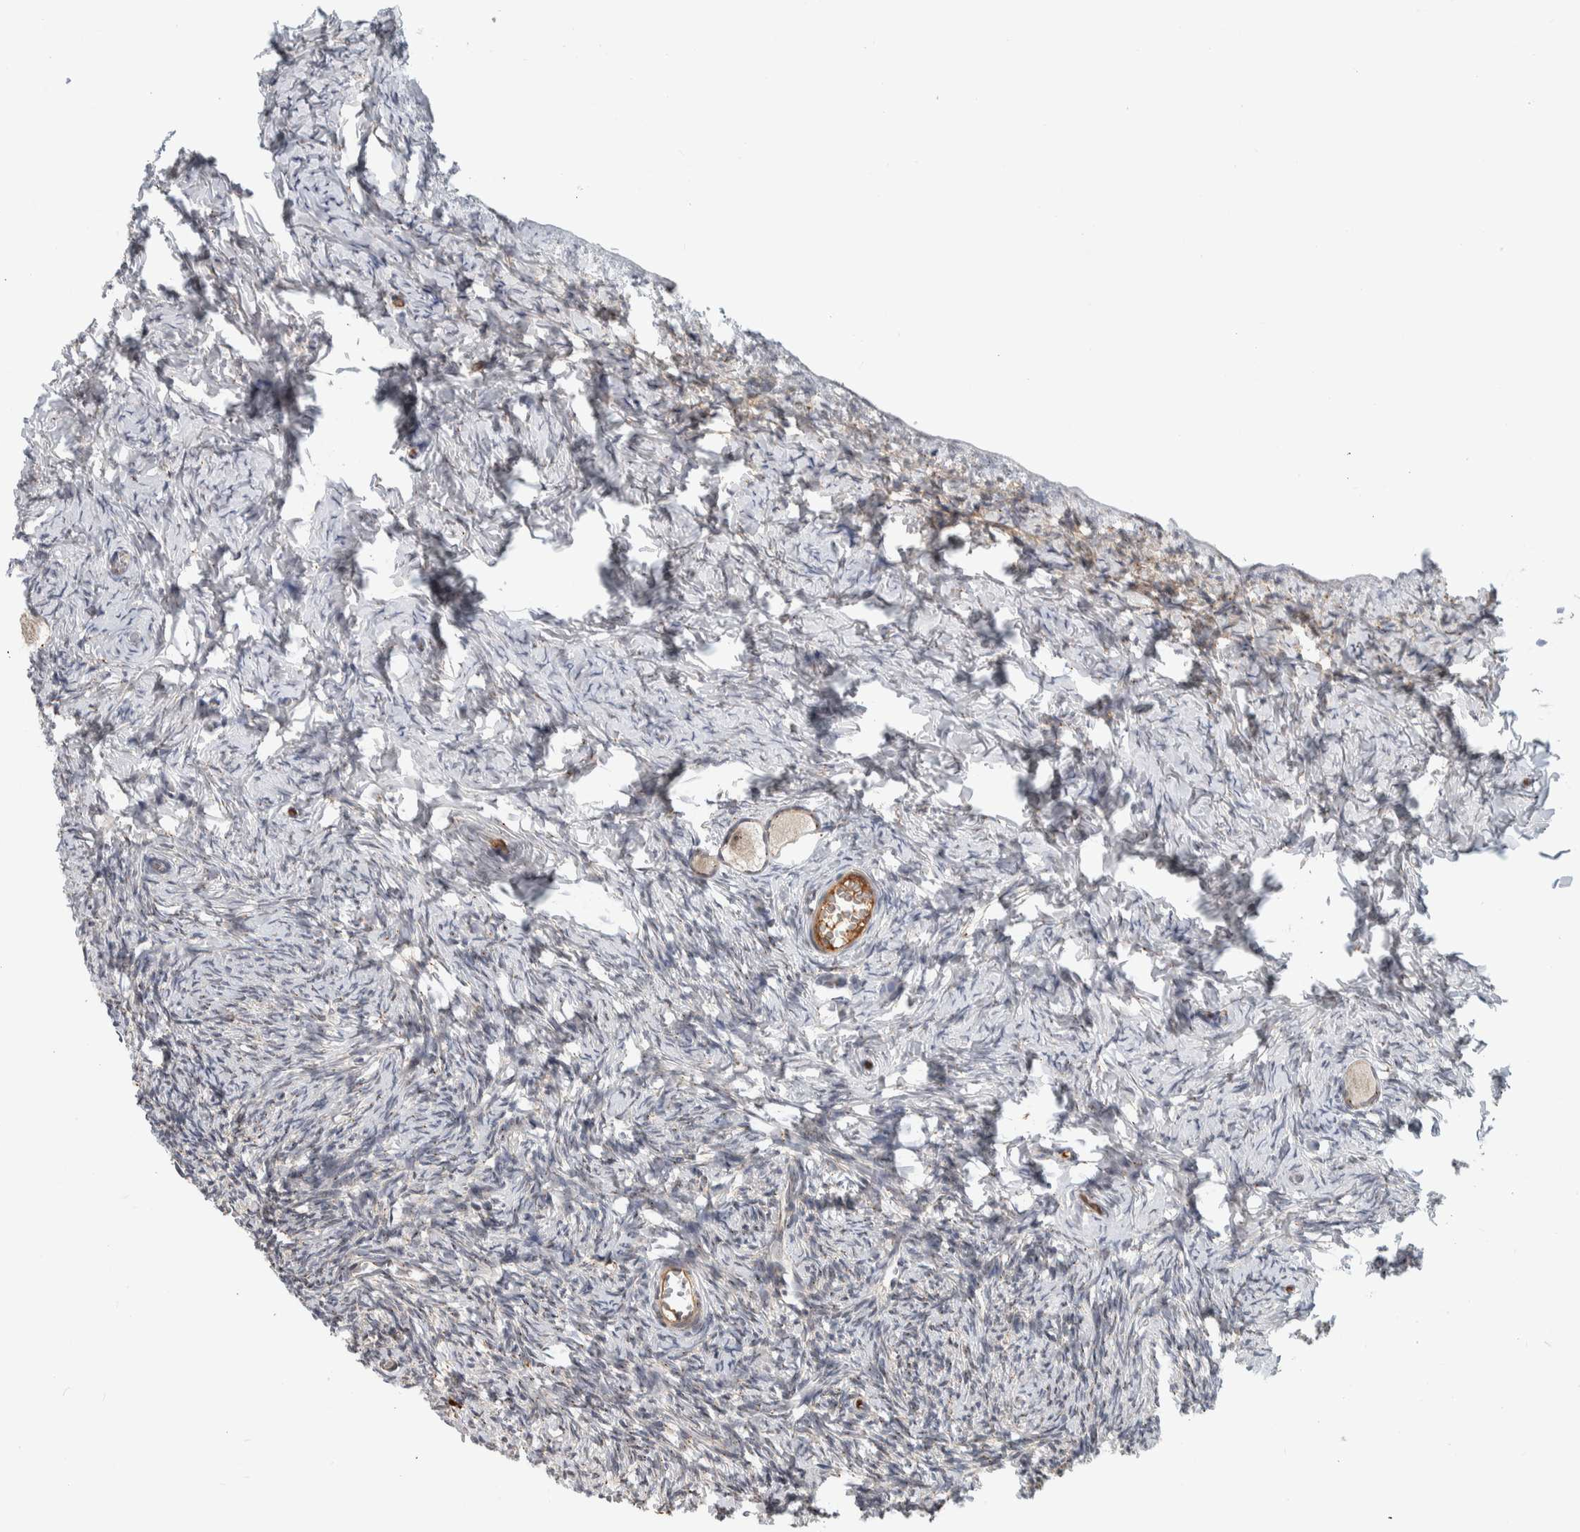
{"staining": {"intensity": "weak", "quantity": "<25%", "location": "cytoplasmic/membranous"}, "tissue": "ovary", "cell_type": "Follicle cells", "image_type": "normal", "snomed": [{"axis": "morphology", "description": "Normal tissue, NOS"}, {"axis": "topography", "description": "Ovary"}], "caption": "High power microscopy micrograph of an IHC image of benign ovary, revealing no significant staining in follicle cells. The staining was performed using DAB (3,3'-diaminobenzidine) to visualize the protein expression in brown, while the nuclei were stained in blue with hematoxylin (Magnification: 20x).", "gene": "MSL1", "patient": {"sex": "female", "age": 27}}